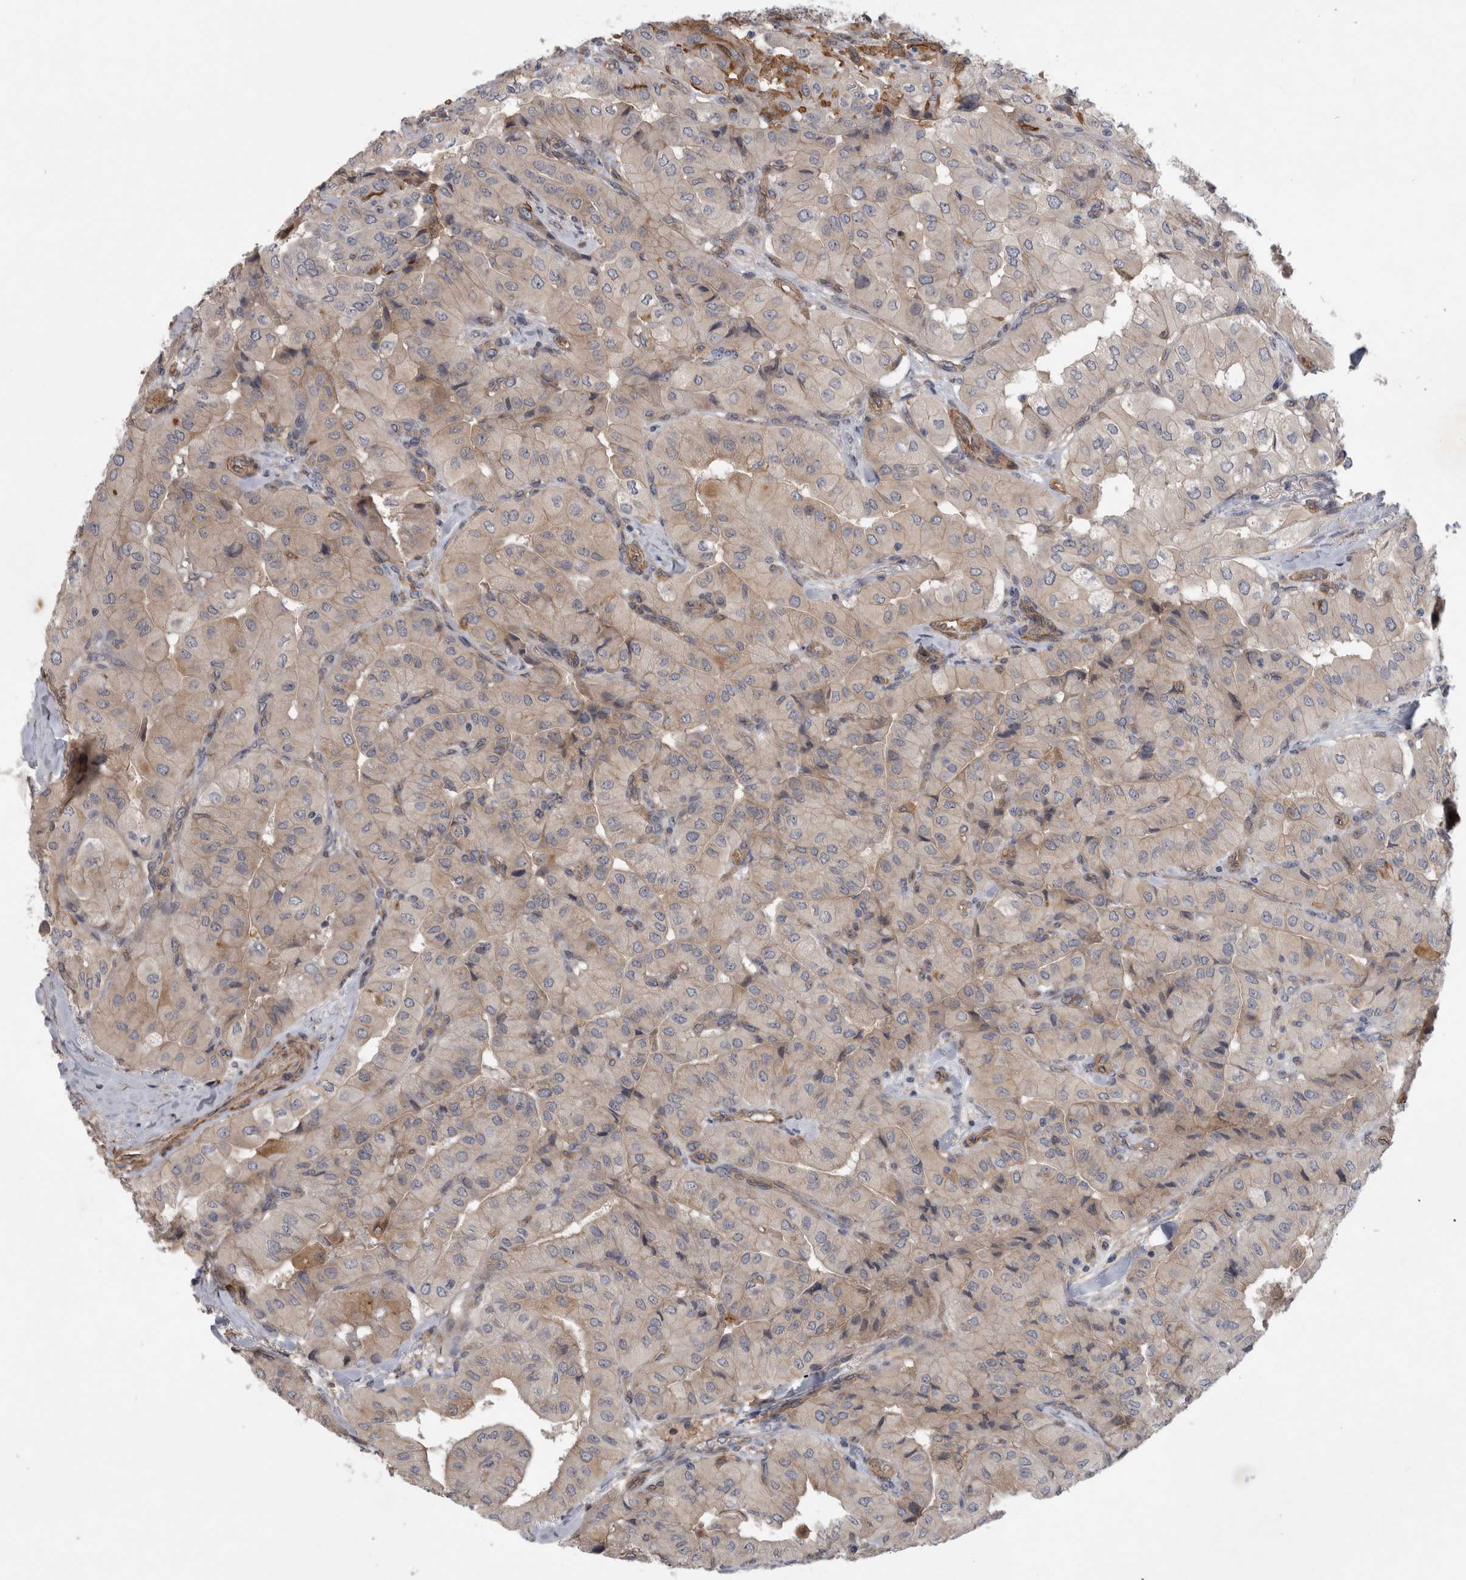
{"staining": {"intensity": "weak", "quantity": ">75%", "location": "cytoplasmic/membranous"}, "tissue": "thyroid cancer", "cell_type": "Tumor cells", "image_type": "cancer", "snomed": [{"axis": "morphology", "description": "Papillary adenocarcinoma, NOS"}, {"axis": "topography", "description": "Thyroid gland"}], "caption": "Thyroid papillary adenocarcinoma stained with DAB immunohistochemistry (IHC) shows low levels of weak cytoplasmic/membranous positivity in approximately >75% of tumor cells. (DAB (3,3'-diaminobenzidine) IHC, brown staining for protein, blue staining for nuclei).", "gene": "ANKFY1", "patient": {"sex": "female", "age": 59}}